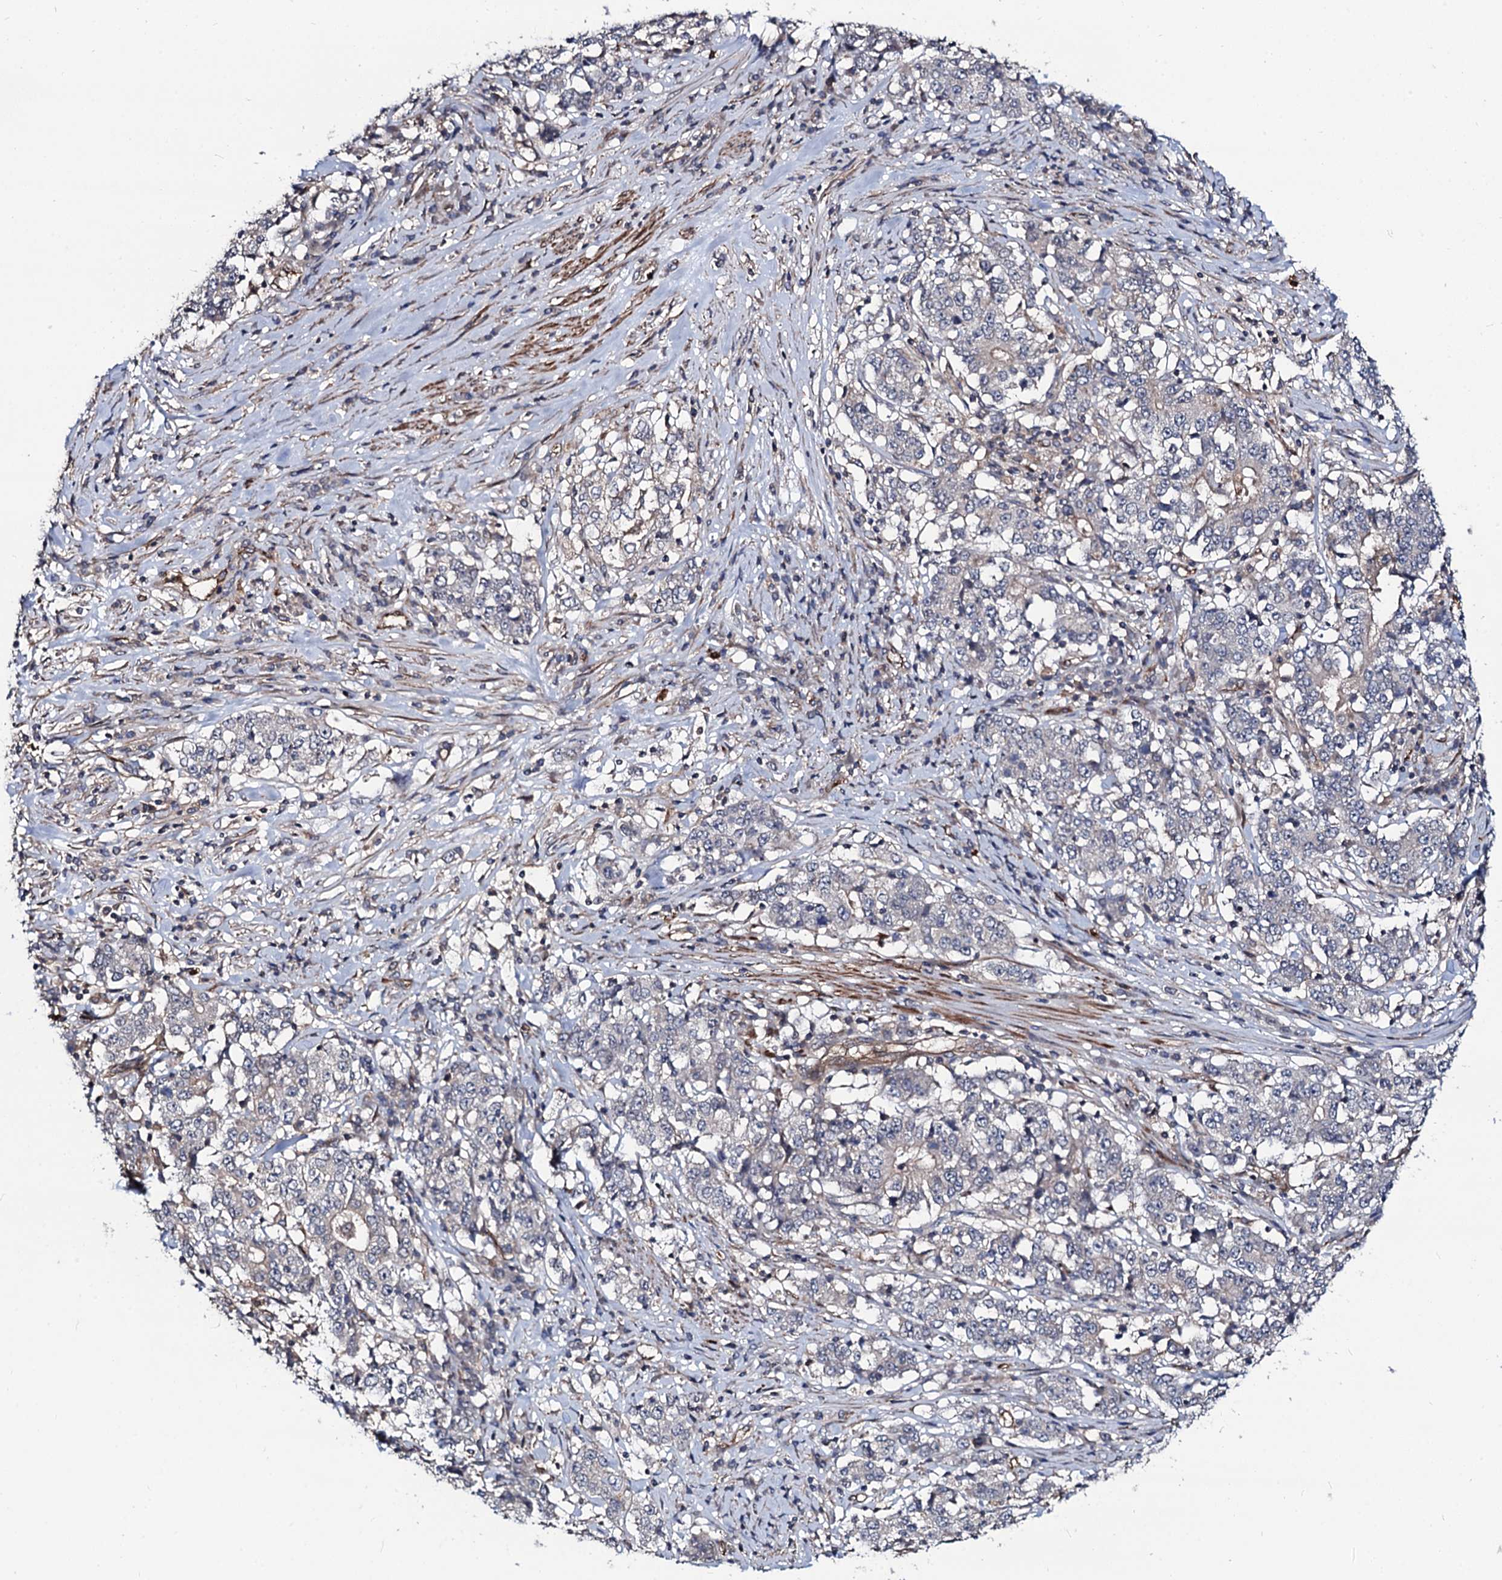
{"staining": {"intensity": "negative", "quantity": "none", "location": "none"}, "tissue": "stomach cancer", "cell_type": "Tumor cells", "image_type": "cancer", "snomed": [{"axis": "morphology", "description": "Adenocarcinoma, NOS"}, {"axis": "topography", "description": "Stomach"}], "caption": "Immunohistochemistry of stomach cancer (adenocarcinoma) reveals no staining in tumor cells.", "gene": "KXD1", "patient": {"sex": "male", "age": 59}}